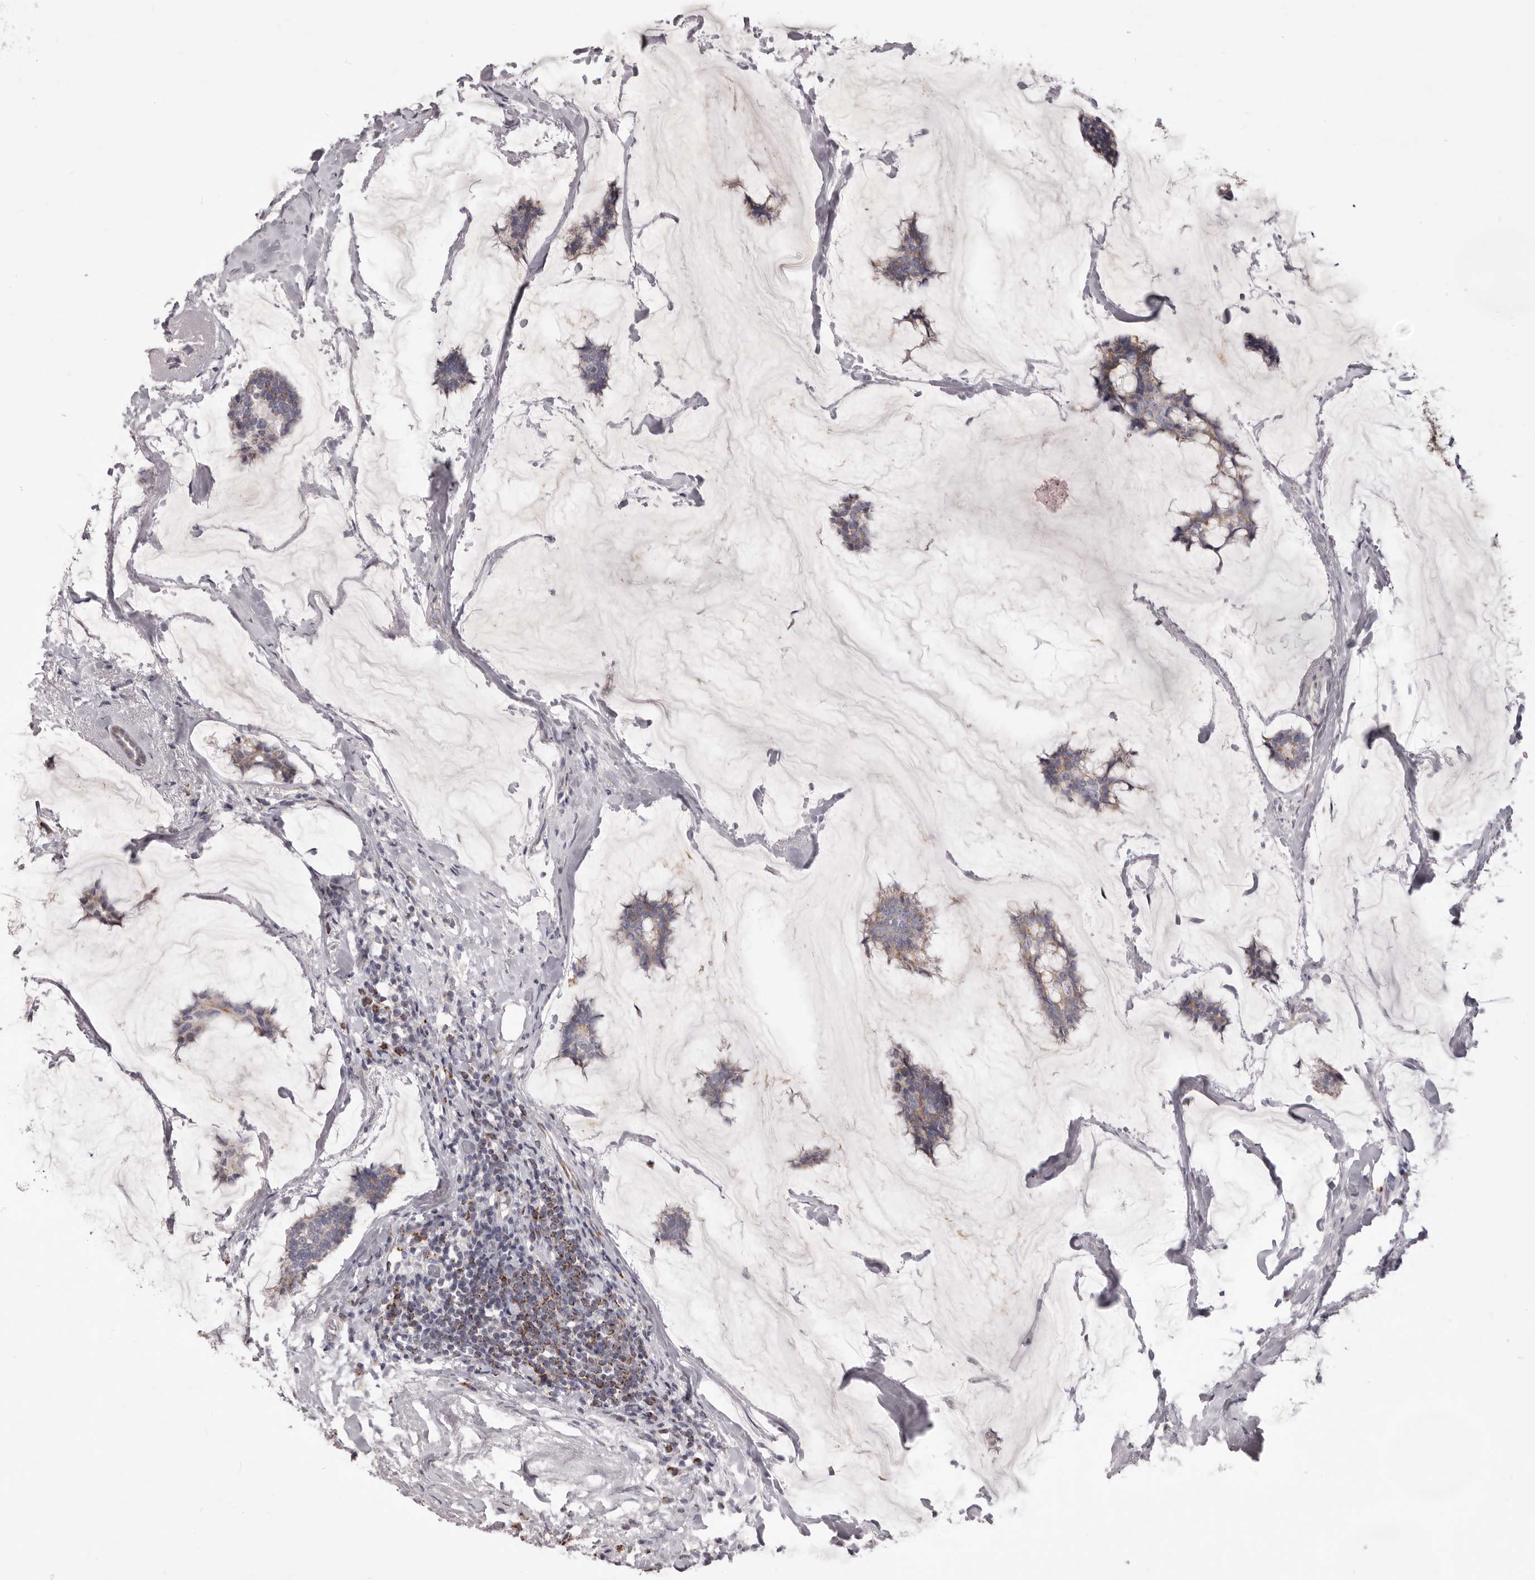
{"staining": {"intensity": "moderate", "quantity": "25%-75%", "location": "cytoplasmic/membranous"}, "tissue": "breast cancer", "cell_type": "Tumor cells", "image_type": "cancer", "snomed": [{"axis": "morphology", "description": "Duct carcinoma"}, {"axis": "topography", "description": "Breast"}], "caption": "Protein analysis of breast cancer (intraductal carcinoma) tissue shows moderate cytoplasmic/membranous expression in approximately 25%-75% of tumor cells. (Brightfield microscopy of DAB IHC at high magnification).", "gene": "PRMT2", "patient": {"sex": "female", "age": 93}}